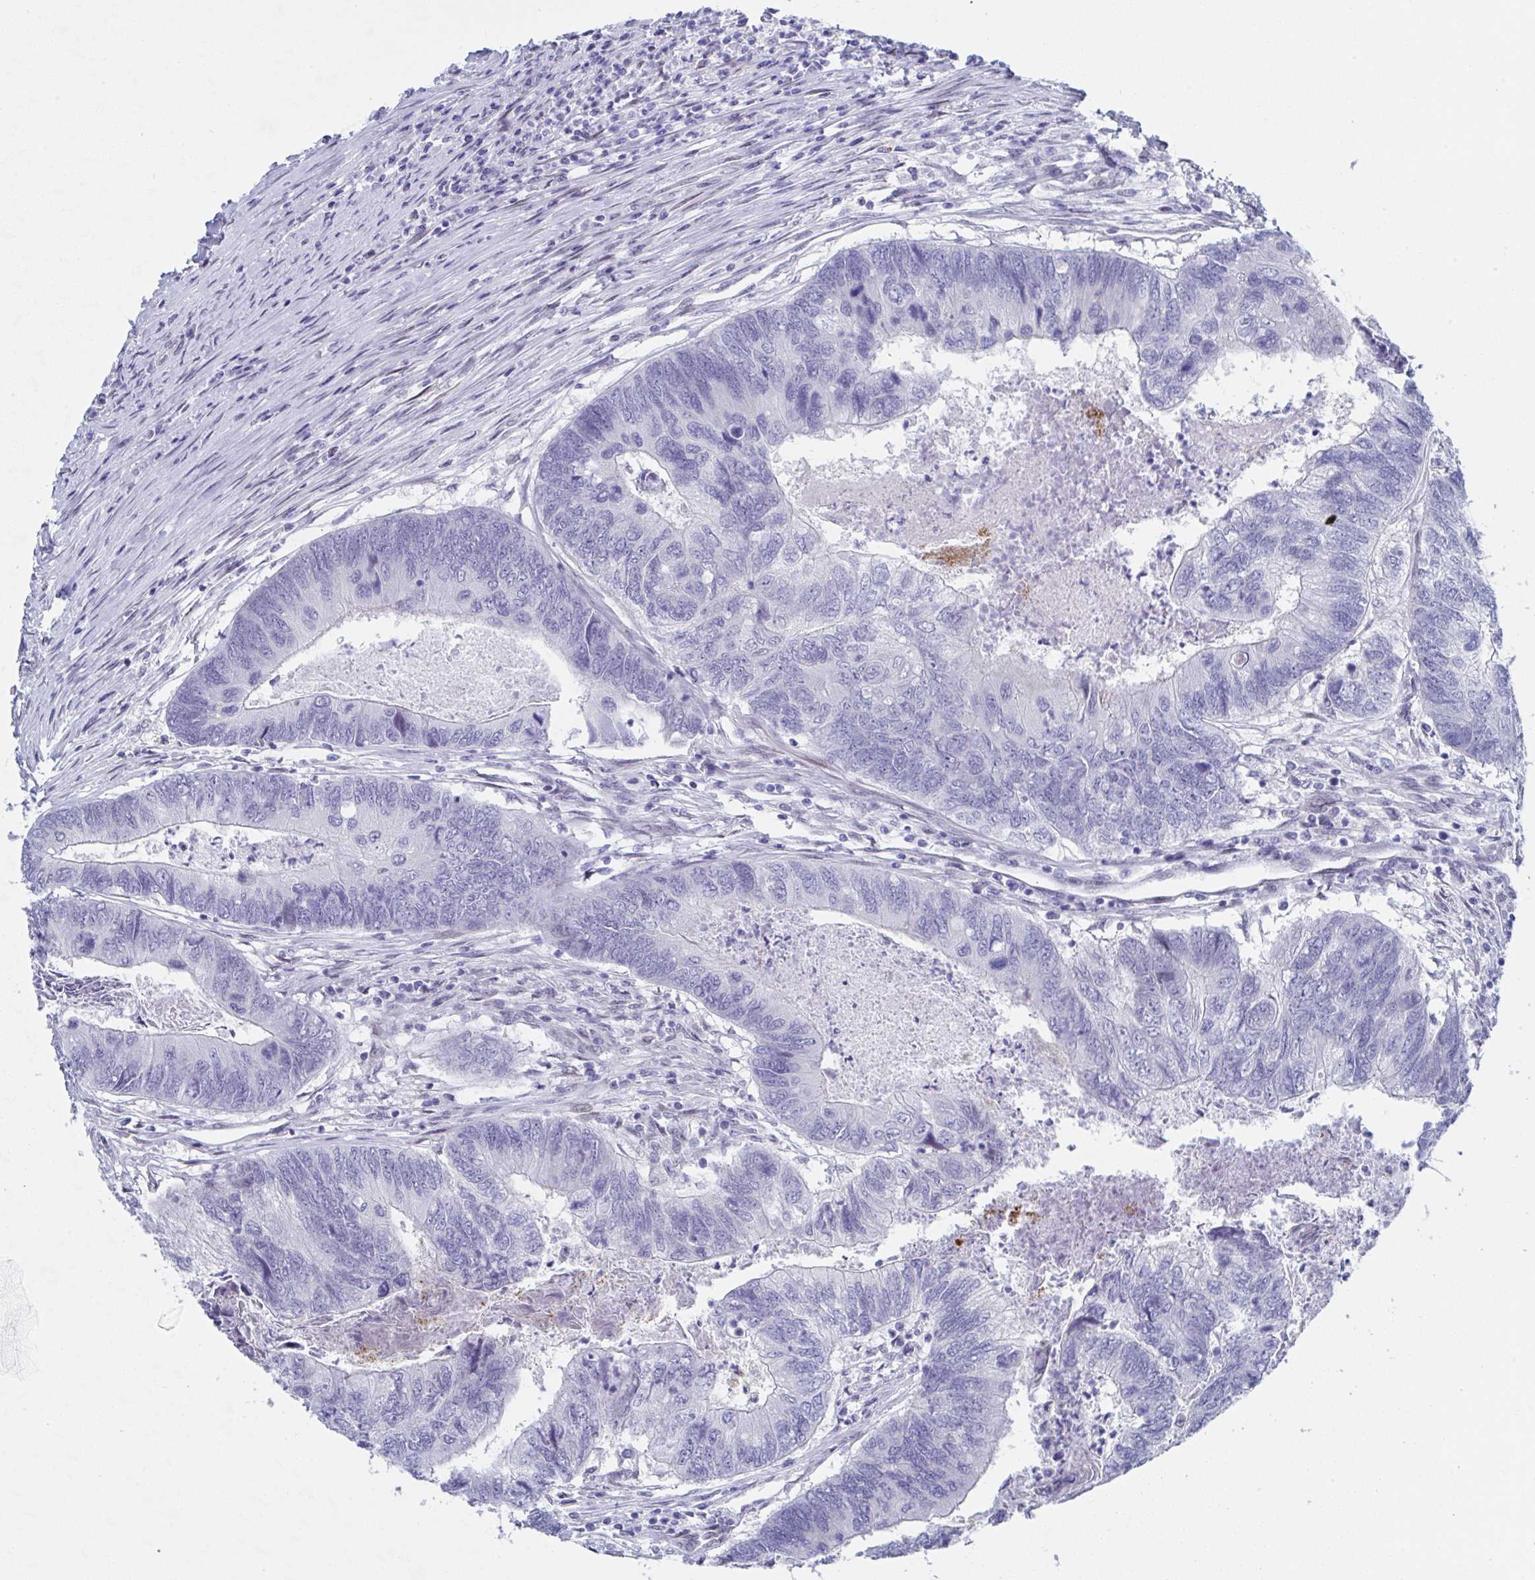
{"staining": {"intensity": "negative", "quantity": "none", "location": "none"}, "tissue": "colorectal cancer", "cell_type": "Tumor cells", "image_type": "cancer", "snomed": [{"axis": "morphology", "description": "Adenocarcinoma, NOS"}, {"axis": "topography", "description": "Colon"}], "caption": "Human adenocarcinoma (colorectal) stained for a protein using IHC demonstrates no expression in tumor cells.", "gene": "MFSD4A", "patient": {"sex": "female", "age": 67}}